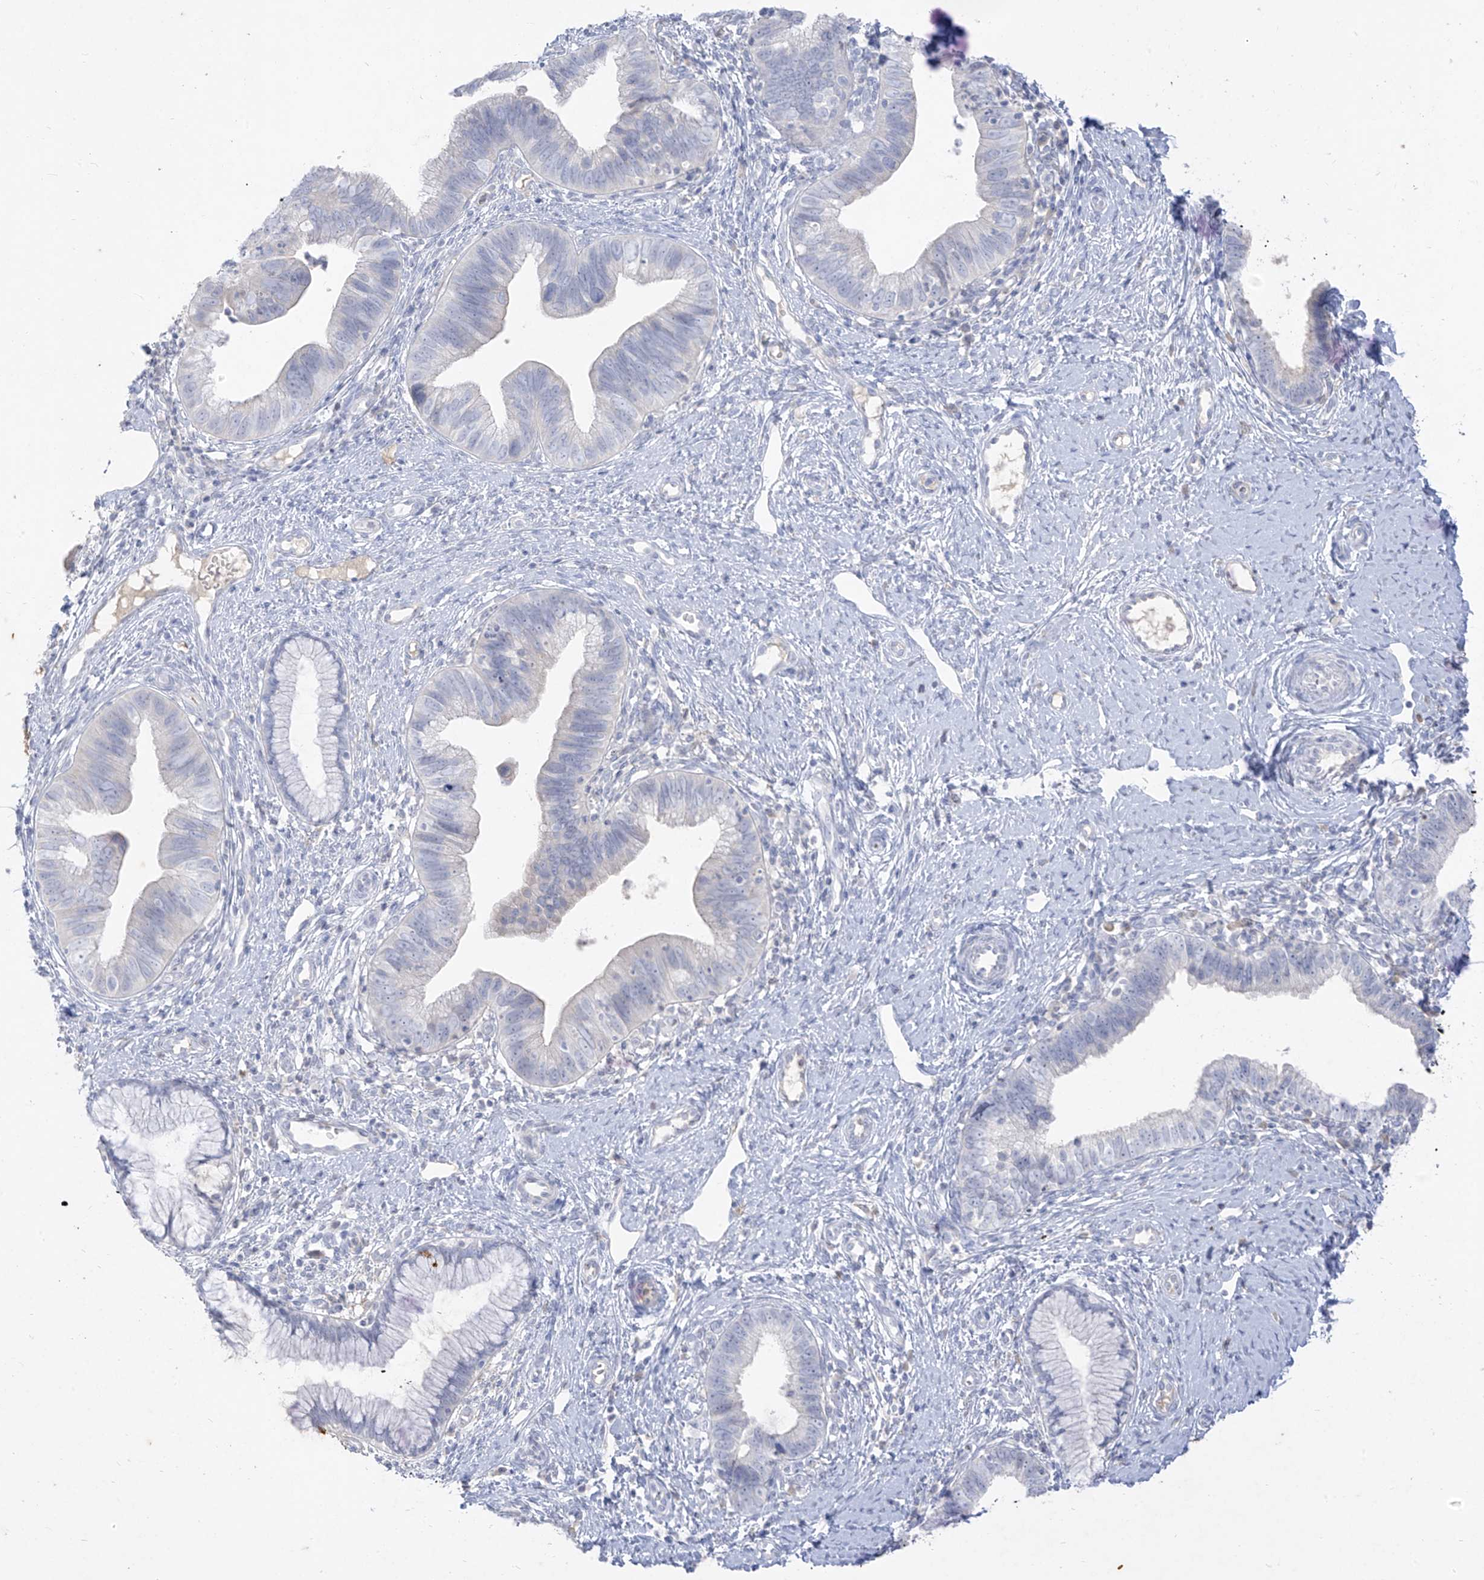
{"staining": {"intensity": "negative", "quantity": "none", "location": "none"}, "tissue": "cervical cancer", "cell_type": "Tumor cells", "image_type": "cancer", "snomed": [{"axis": "morphology", "description": "Adenocarcinoma, NOS"}, {"axis": "topography", "description": "Cervix"}], "caption": "Image shows no significant protein staining in tumor cells of cervical cancer.", "gene": "TGM4", "patient": {"sex": "female", "age": 36}}